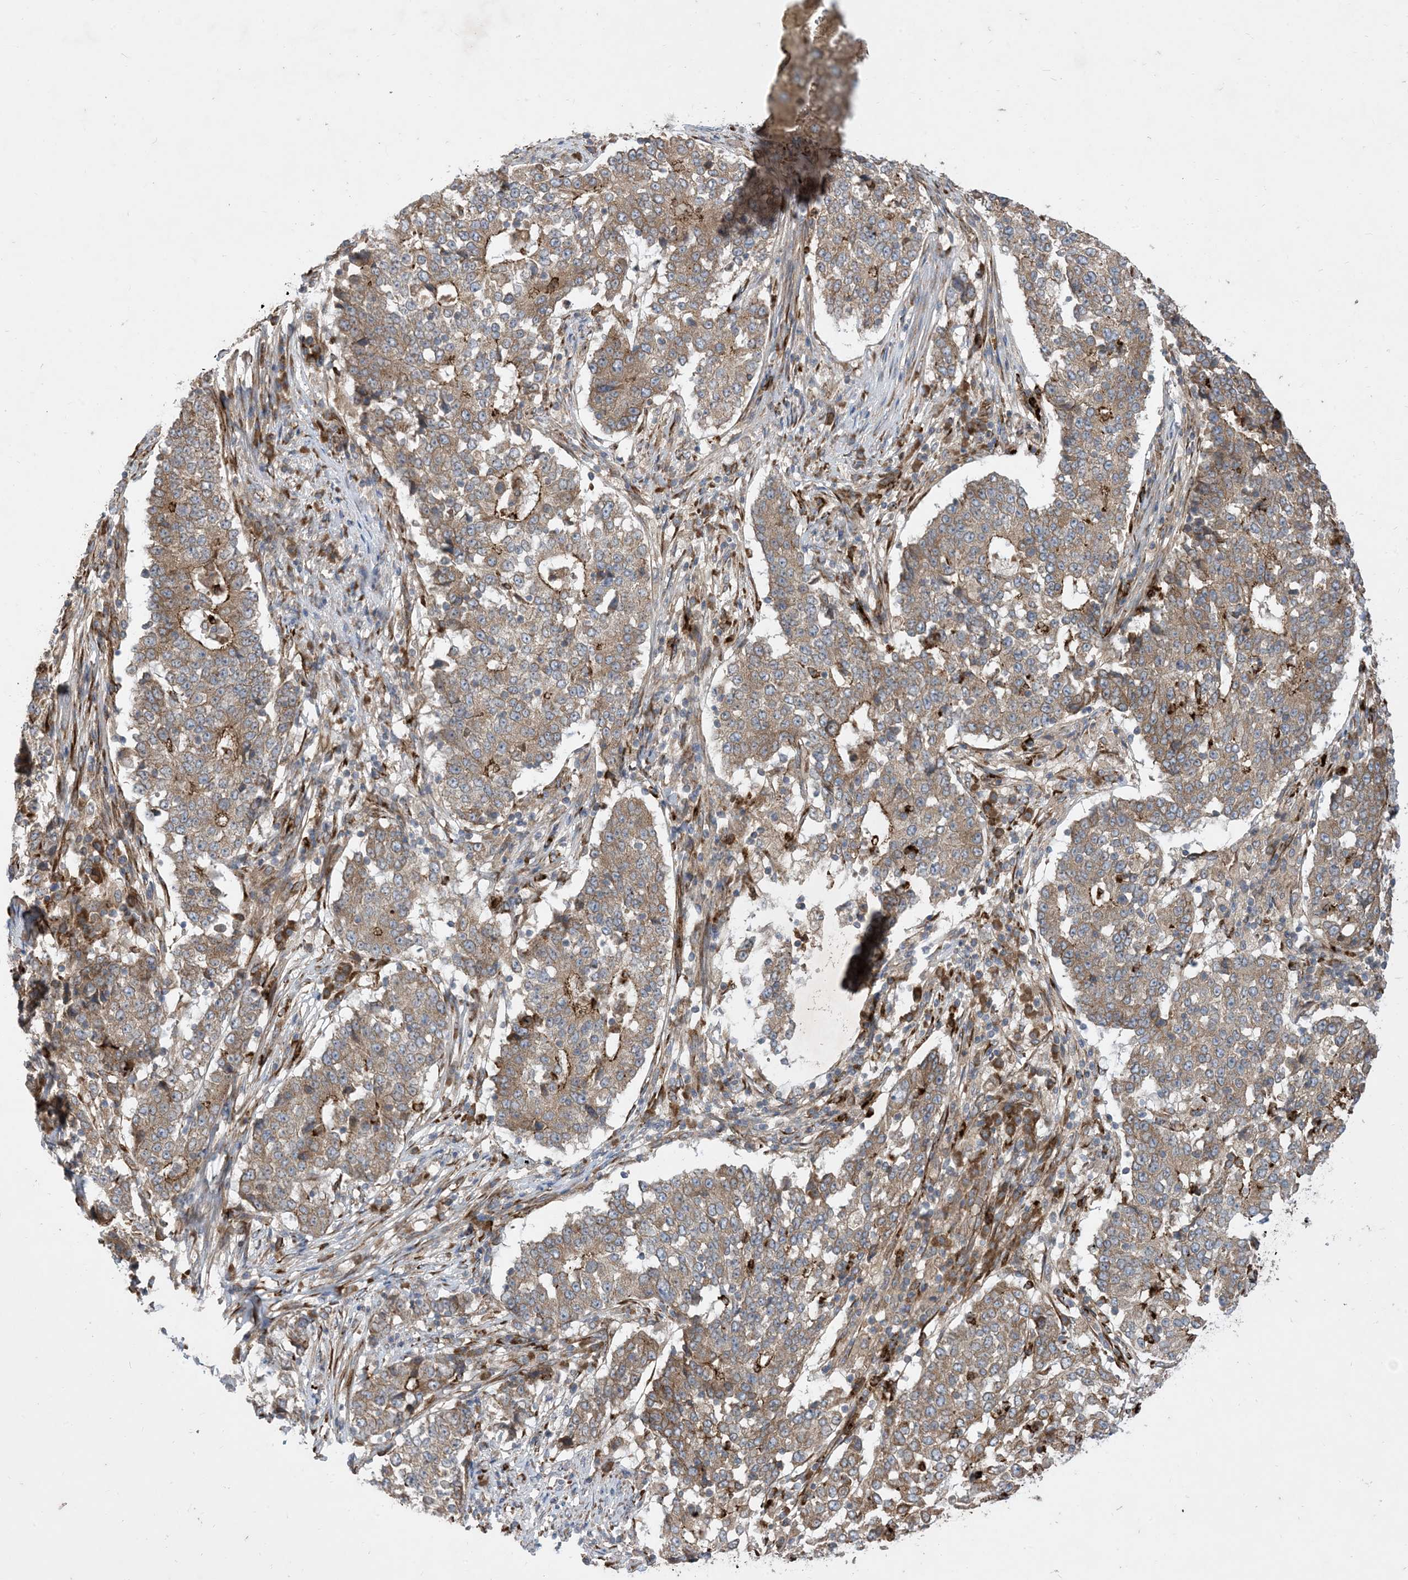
{"staining": {"intensity": "moderate", "quantity": ">75%", "location": "cytoplasmic/membranous"}, "tissue": "stomach cancer", "cell_type": "Tumor cells", "image_type": "cancer", "snomed": [{"axis": "morphology", "description": "Adenocarcinoma, NOS"}, {"axis": "topography", "description": "Stomach"}], "caption": "About >75% of tumor cells in human stomach cancer demonstrate moderate cytoplasmic/membranous protein expression as visualized by brown immunohistochemical staining.", "gene": "OTOP1", "patient": {"sex": "male", "age": 59}}